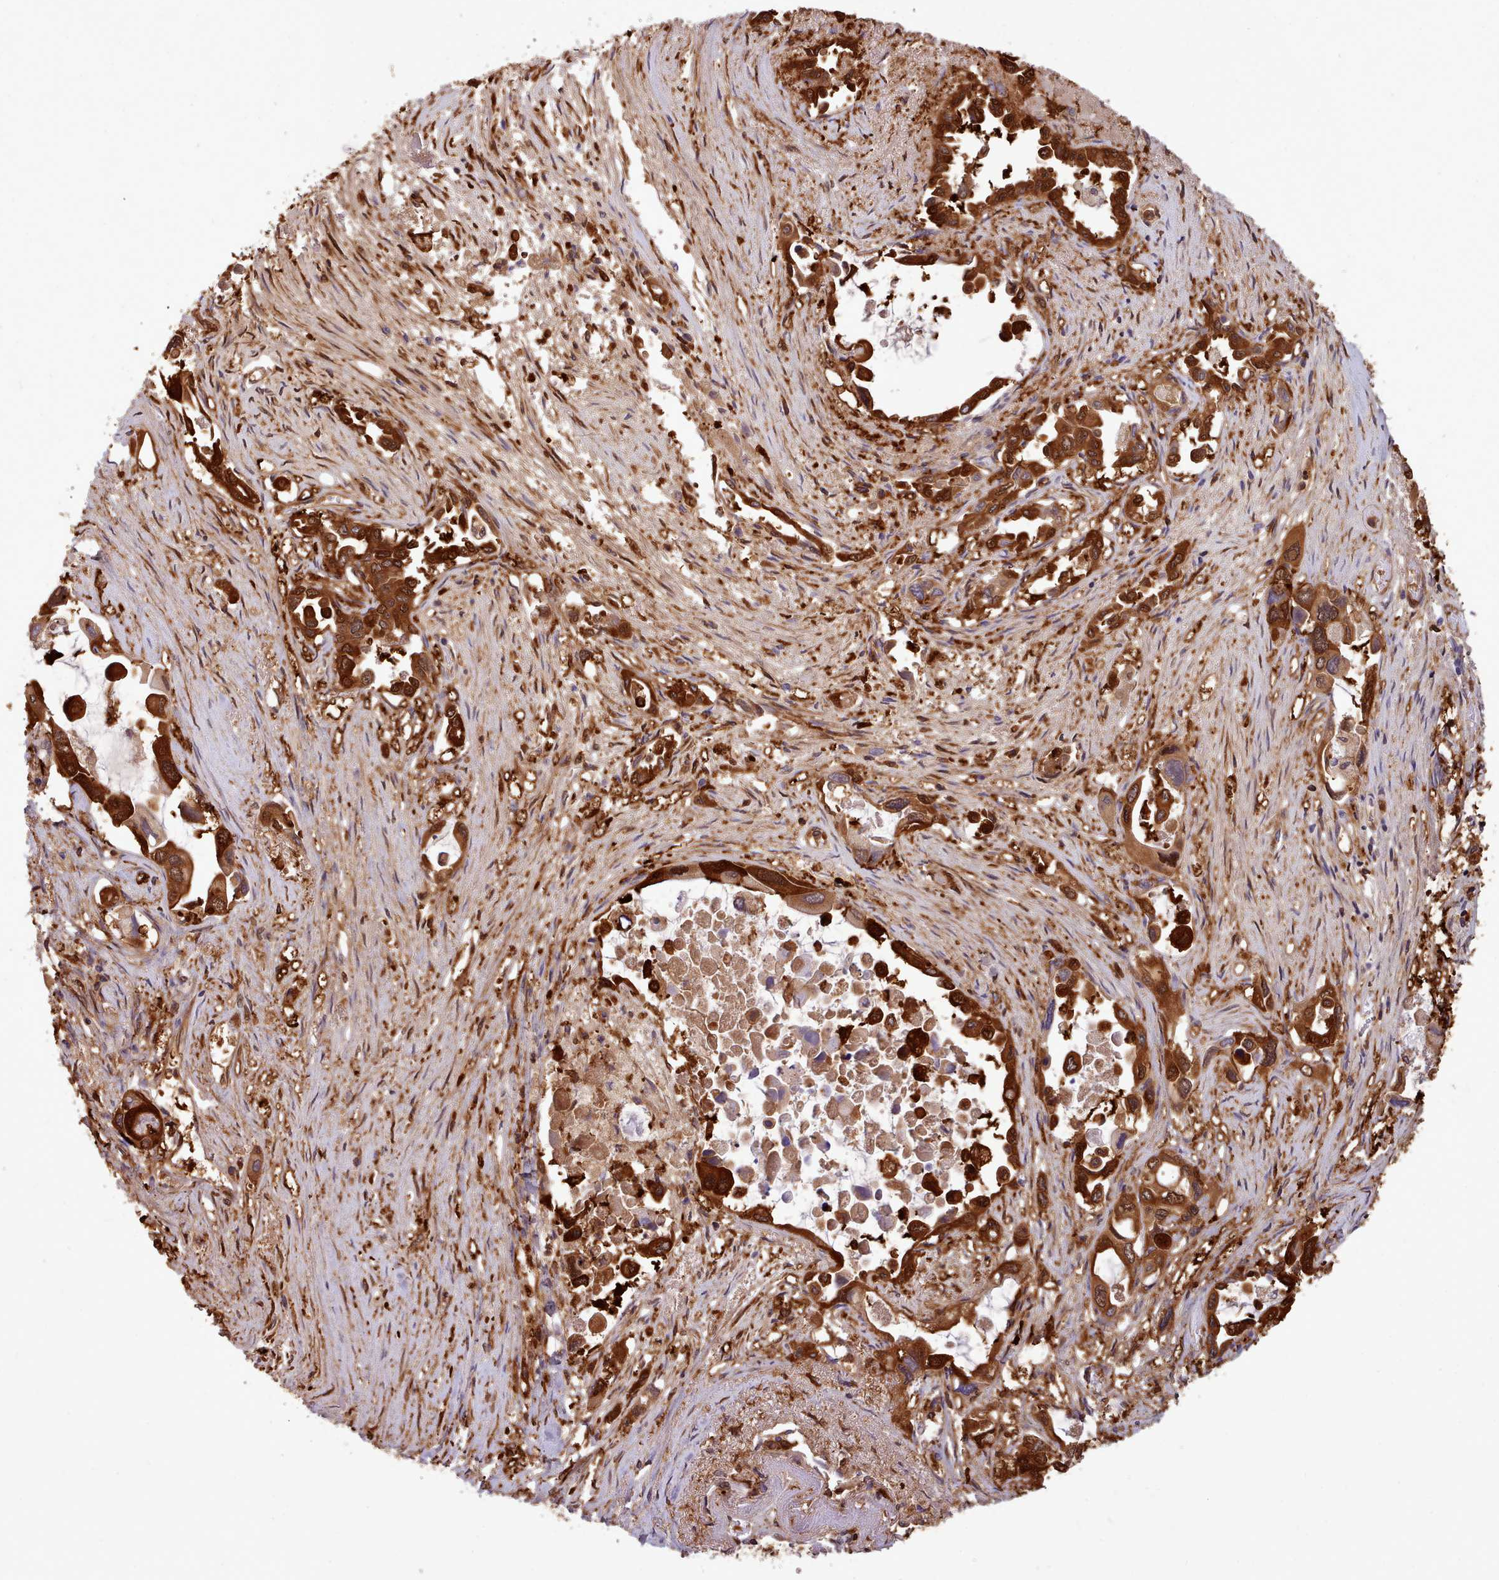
{"staining": {"intensity": "strong", "quantity": ">75%", "location": "cytoplasmic/membranous"}, "tissue": "pancreatic cancer", "cell_type": "Tumor cells", "image_type": "cancer", "snomed": [{"axis": "morphology", "description": "Adenocarcinoma, NOS"}, {"axis": "topography", "description": "Pancreas"}], "caption": "Protein analysis of pancreatic cancer (adenocarcinoma) tissue shows strong cytoplasmic/membranous expression in approximately >75% of tumor cells.", "gene": "SLC4A9", "patient": {"sex": "male", "age": 92}}